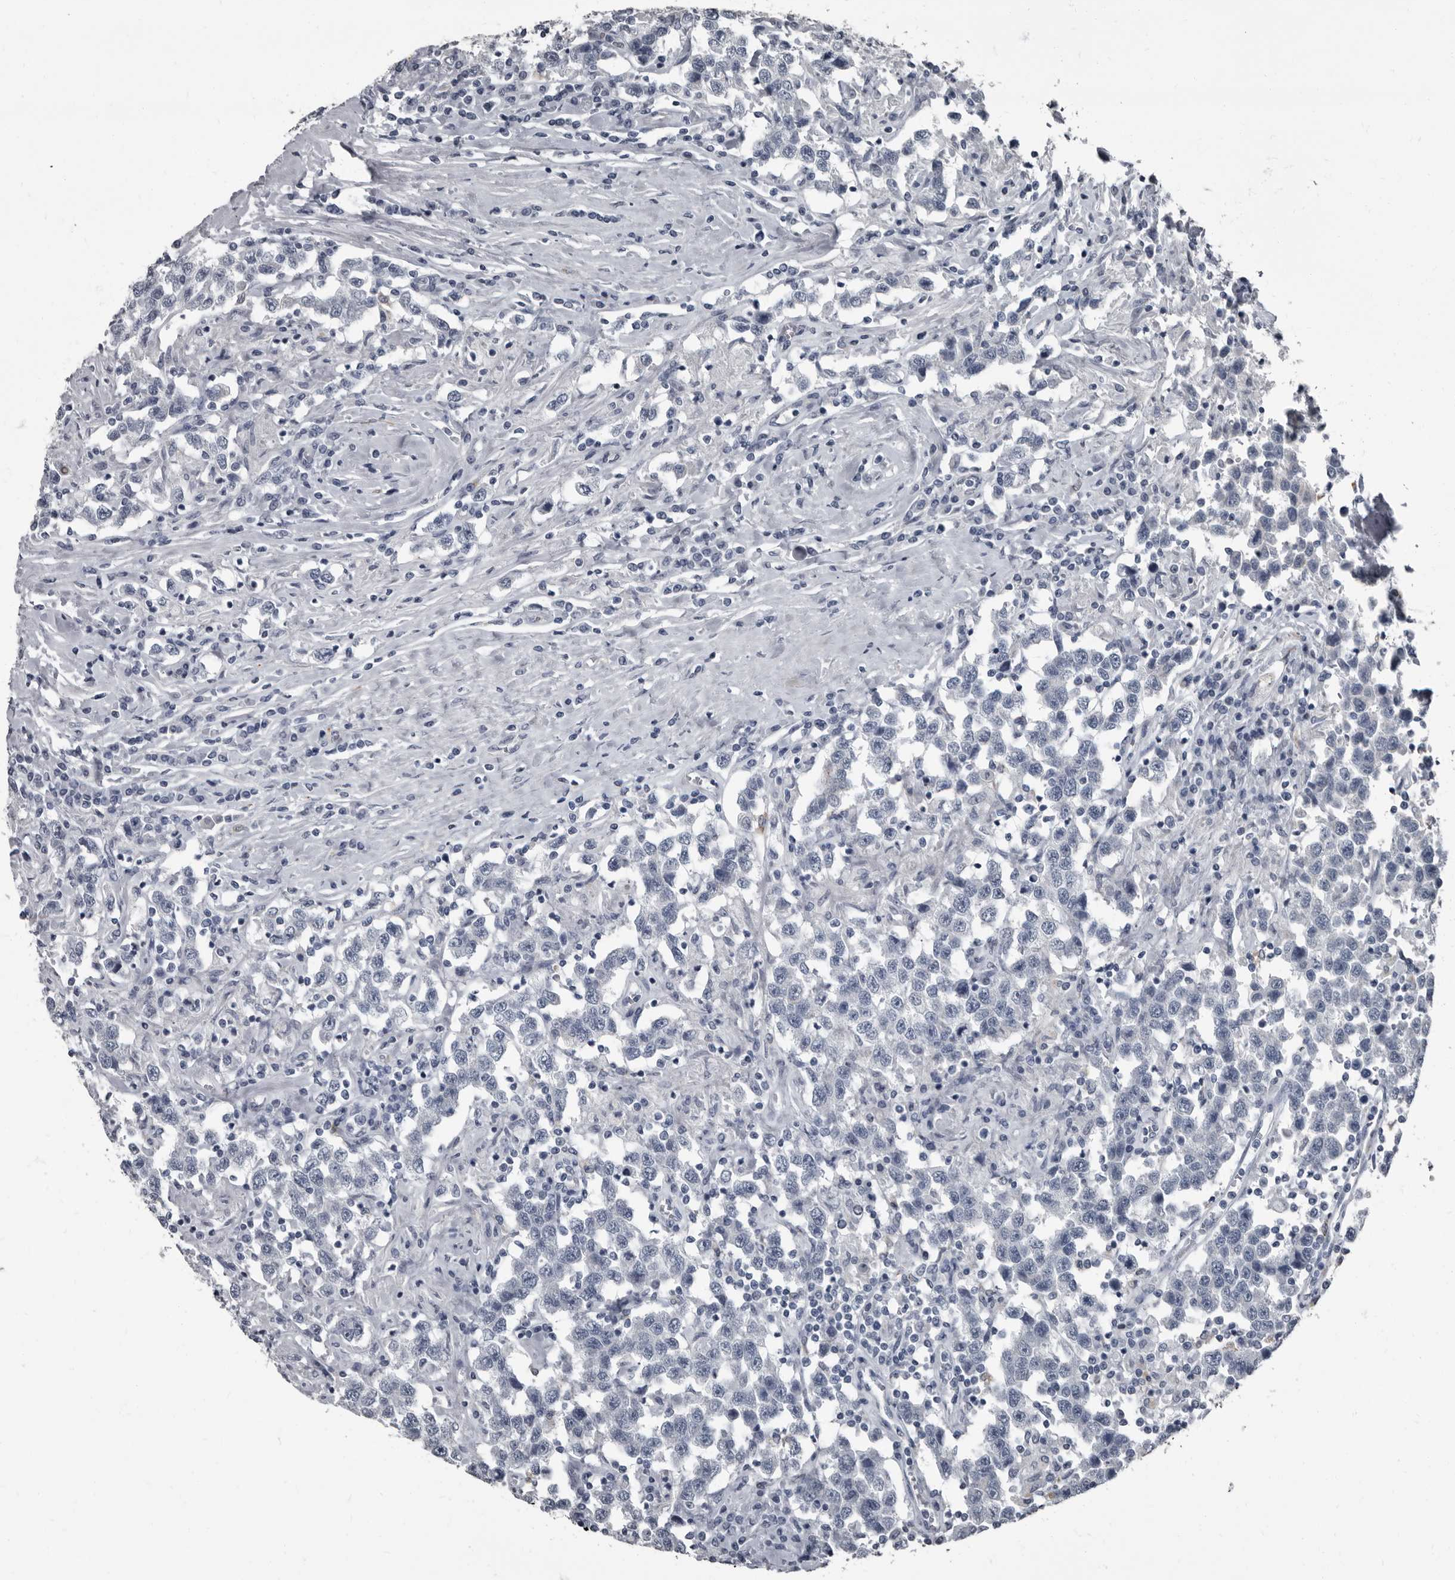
{"staining": {"intensity": "negative", "quantity": "none", "location": "none"}, "tissue": "testis cancer", "cell_type": "Tumor cells", "image_type": "cancer", "snomed": [{"axis": "morphology", "description": "Seminoma, NOS"}, {"axis": "topography", "description": "Testis"}], "caption": "This is an IHC micrograph of seminoma (testis). There is no positivity in tumor cells.", "gene": "TPD52L1", "patient": {"sex": "male", "age": 41}}